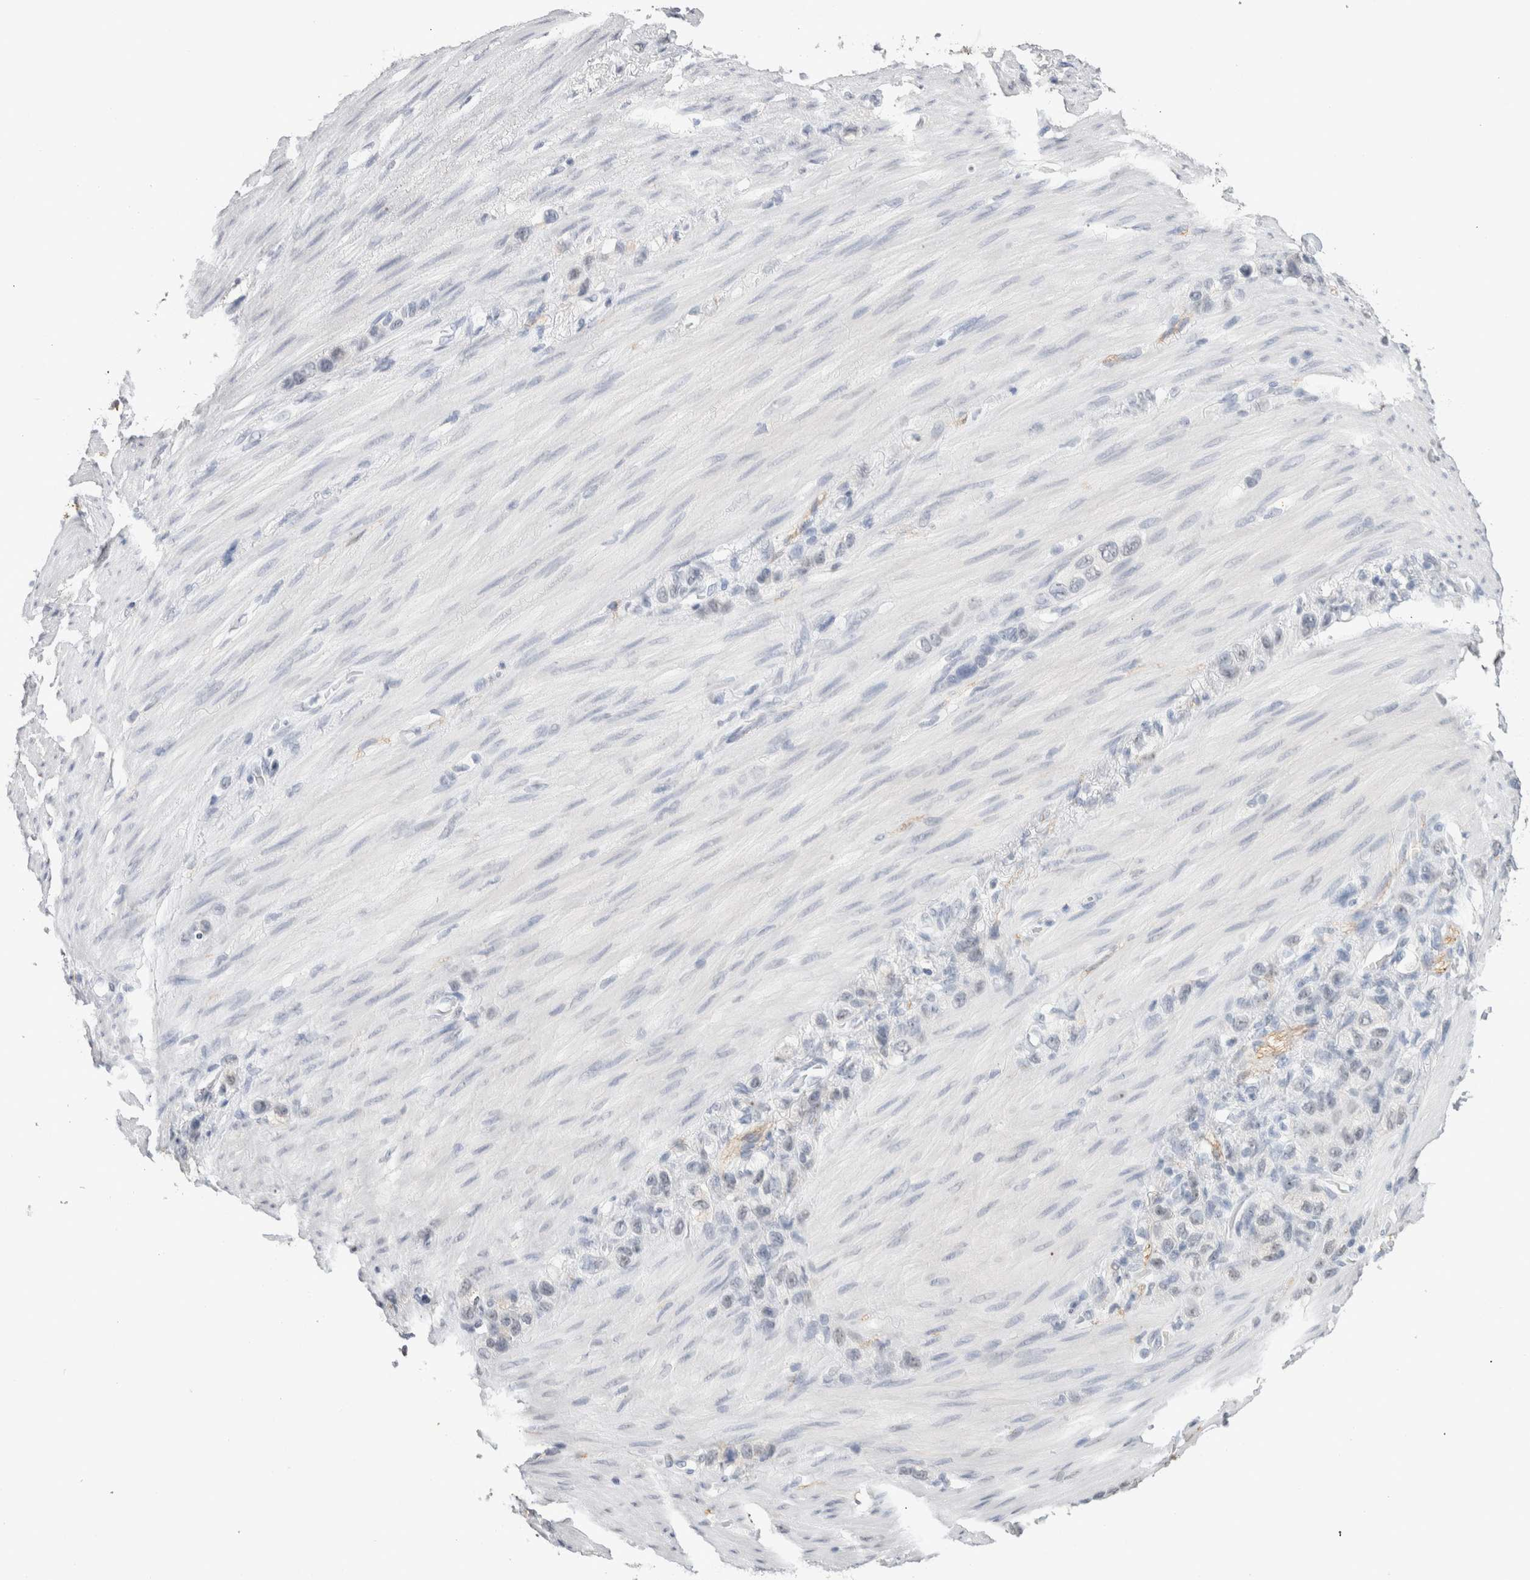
{"staining": {"intensity": "negative", "quantity": "none", "location": "none"}, "tissue": "stomach cancer", "cell_type": "Tumor cells", "image_type": "cancer", "snomed": [{"axis": "morphology", "description": "Adenocarcinoma, NOS"}, {"axis": "morphology", "description": "Adenocarcinoma, High grade"}, {"axis": "topography", "description": "Stomach, upper"}, {"axis": "topography", "description": "Stomach, lower"}], "caption": "Tumor cells are negative for brown protein staining in stomach cancer (adenocarcinoma).", "gene": "CADM3", "patient": {"sex": "female", "age": 65}}